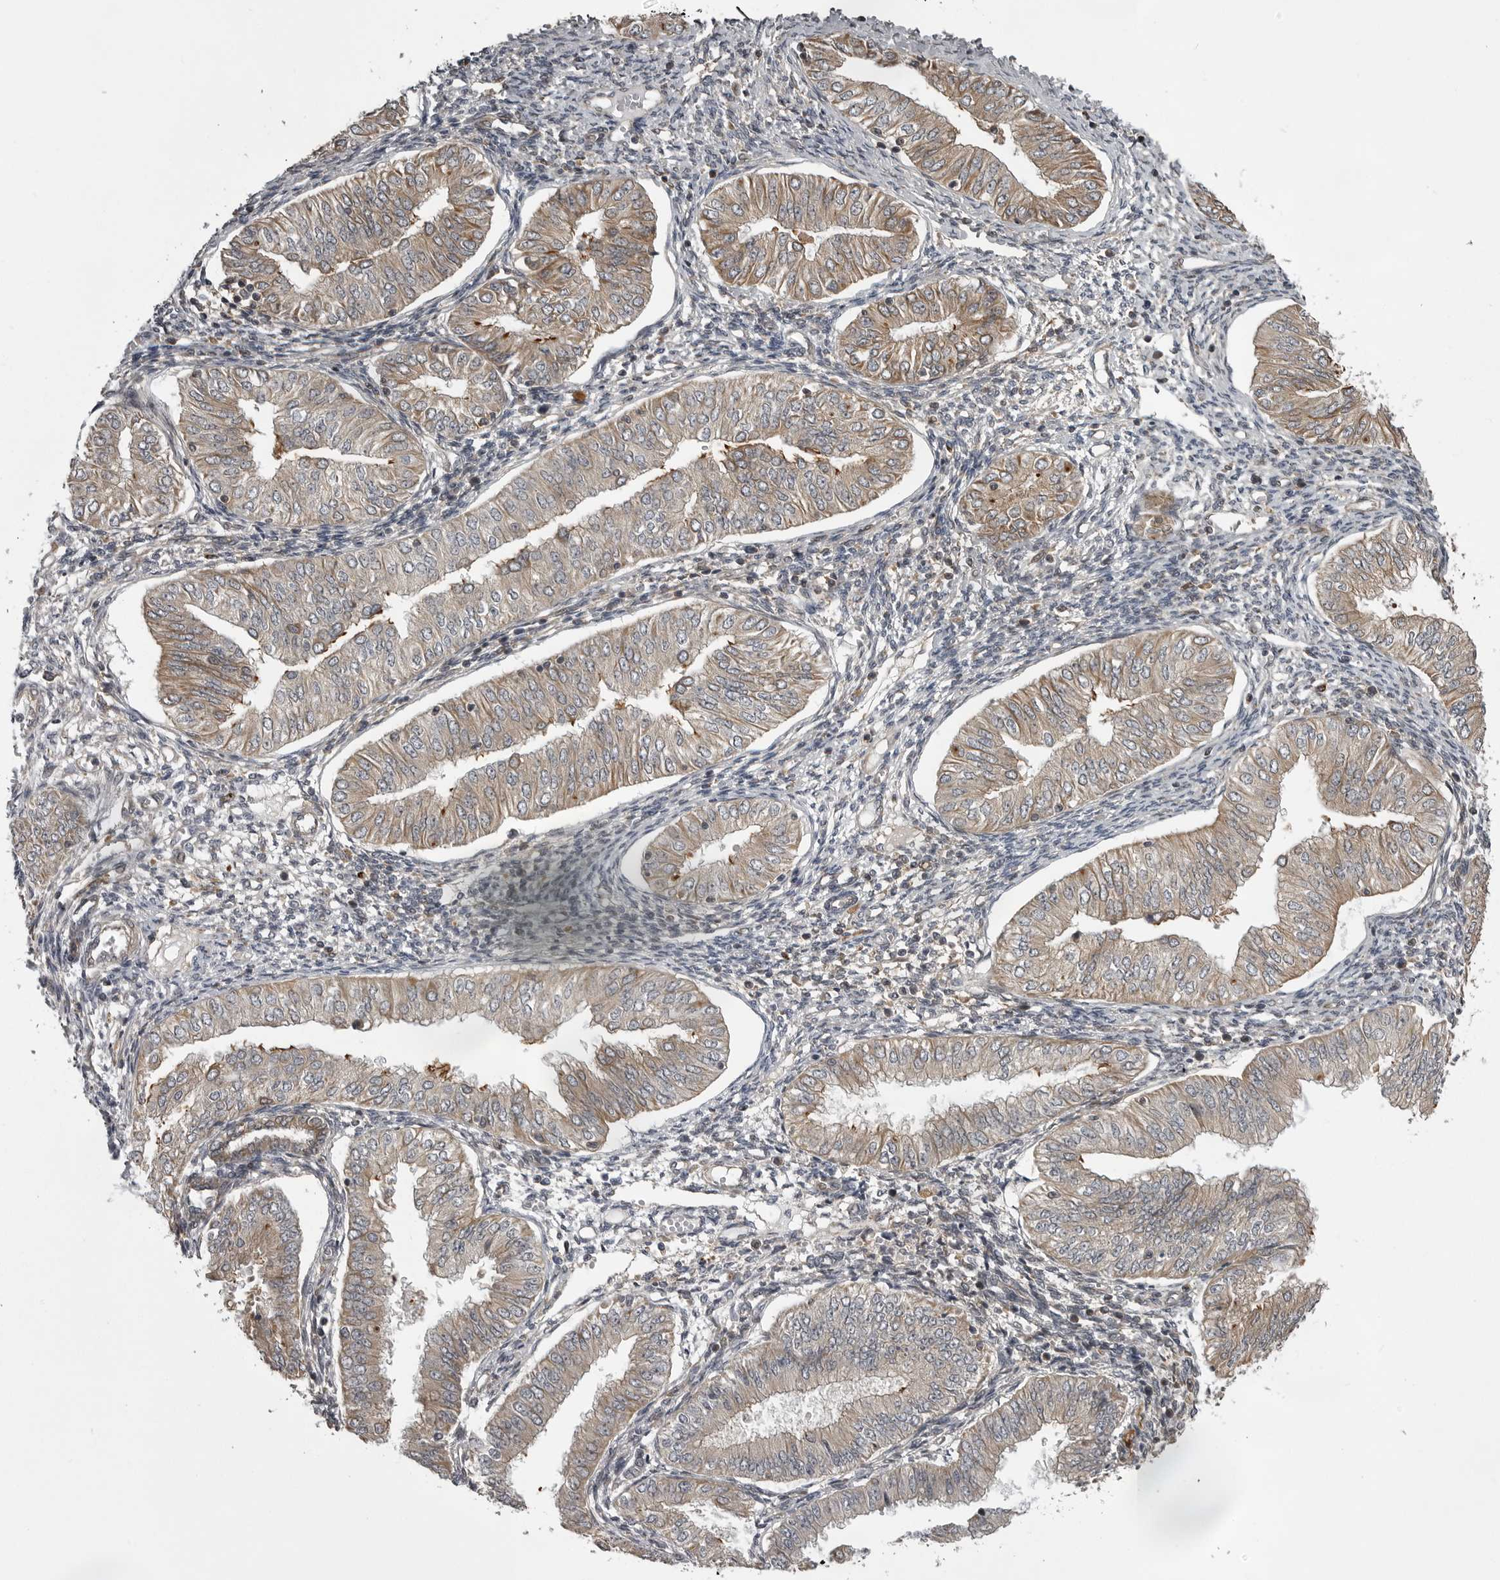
{"staining": {"intensity": "weak", "quantity": "<25%", "location": "cytoplasmic/membranous"}, "tissue": "endometrial cancer", "cell_type": "Tumor cells", "image_type": "cancer", "snomed": [{"axis": "morphology", "description": "Normal tissue, NOS"}, {"axis": "morphology", "description": "Adenocarcinoma, NOS"}, {"axis": "topography", "description": "Endometrium"}], "caption": "Immunohistochemistry histopathology image of neoplastic tissue: human endometrial cancer (adenocarcinoma) stained with DAB displays no significant protein positivity in tumor cells.", "gene": "ZNRF1", "patient": {"sex": "female", "age": 53}}